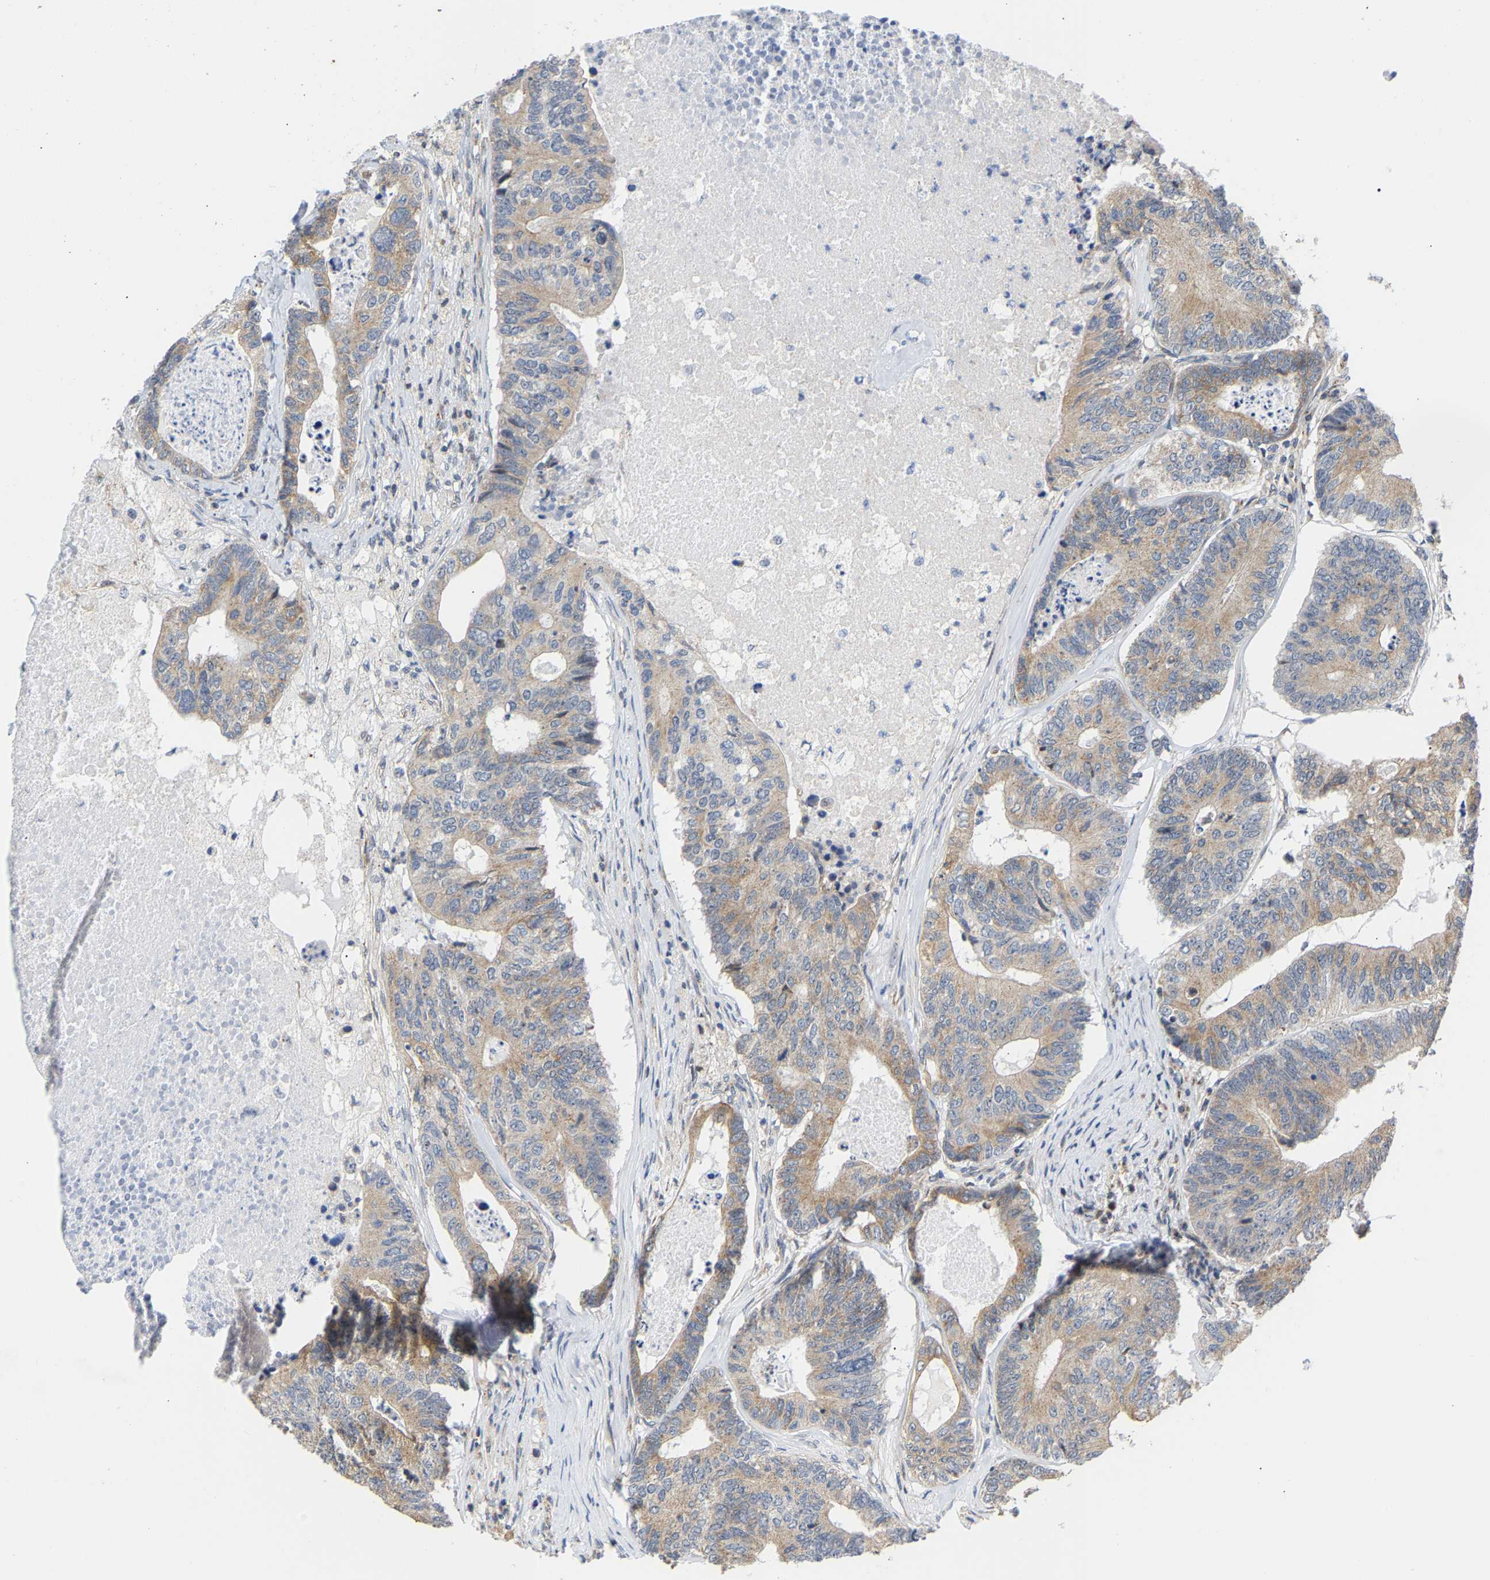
{"staining": {"intensity": "weak", "quantity": ">75%", "location": "cytoplasmic/membranous"}, "tissue": "colorectal cancer", "cell_type": "Tumor cells", "image_type": "cancer", "snomed": [{"axis": "morphology", "description": "Adenocarcinoma, NOS"}, {"axis": "topography", "description": "Colon"}], "caption": "Adenocarcinoma (colorectal) tissue shows weak cytoplasmic/membranous expression in approximately >75% of tumor cells, visualized by immunohistochemistry.", "gene": "PCNT", "patient": {"sex": "female", "age": 67}}